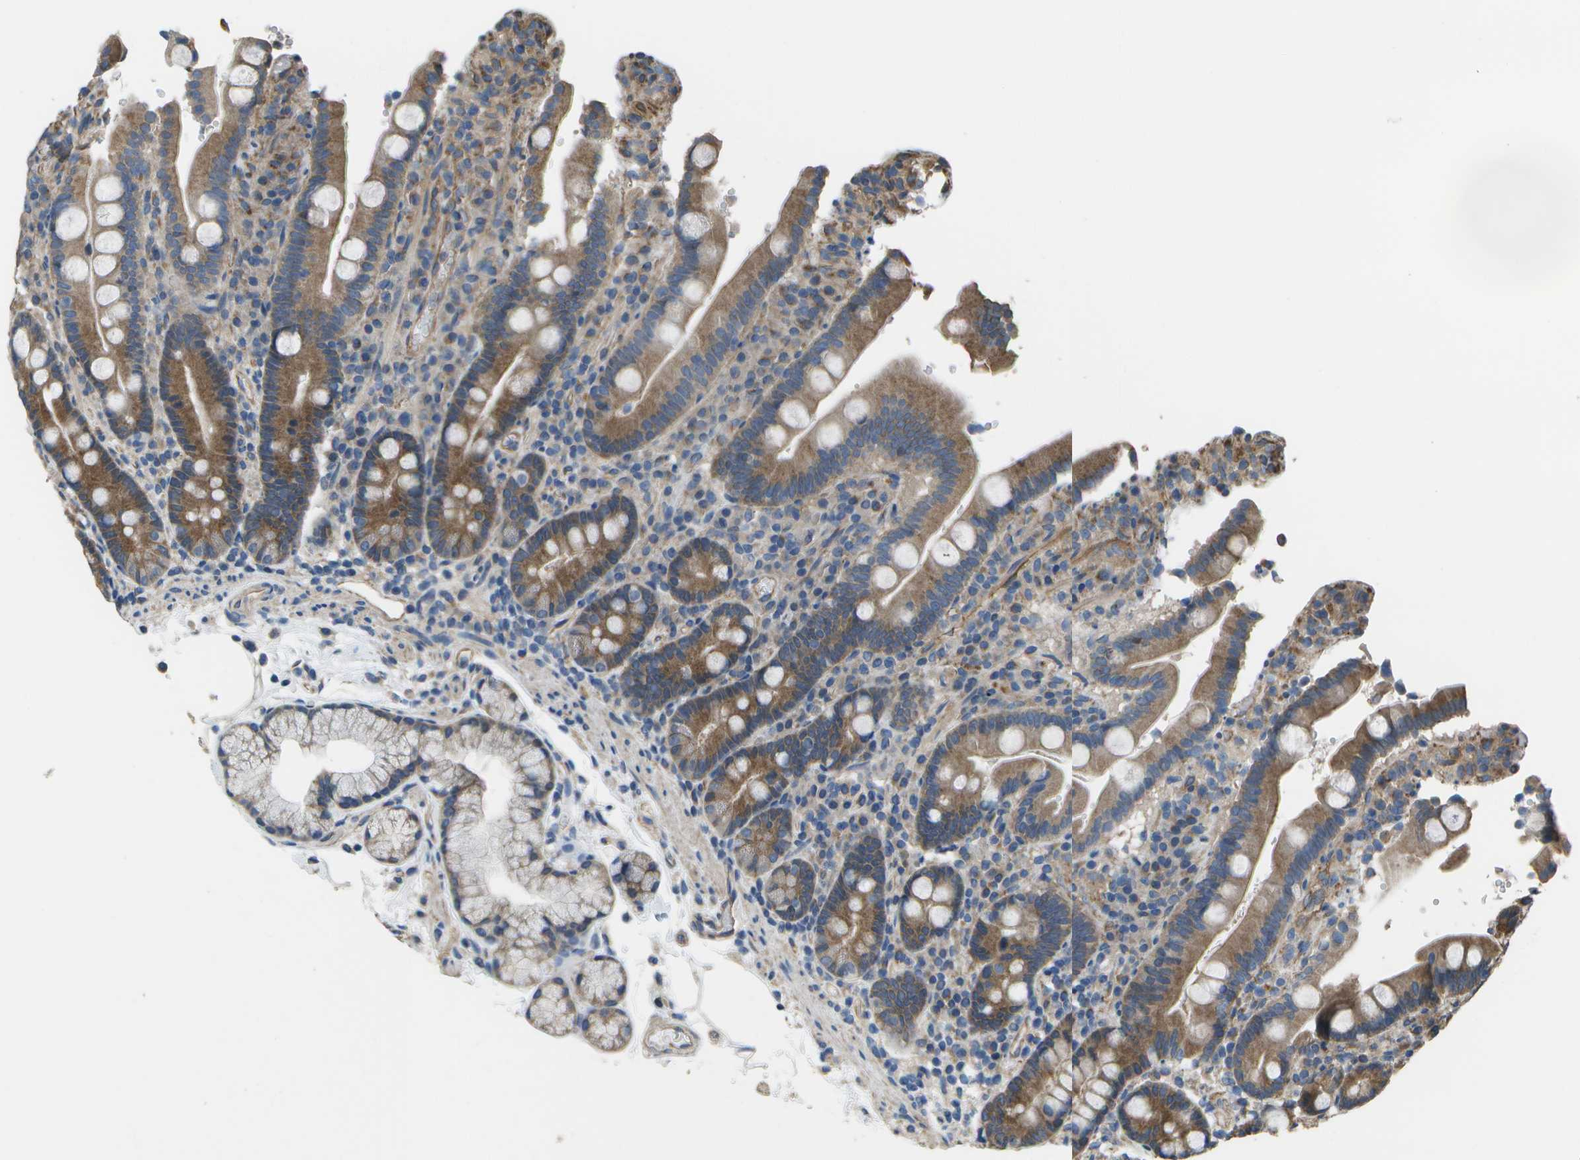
{"staining": {"intensity": "moderate", "quantity": ">75%", "location": "cytoplasmic/membranous"}, "tissue": "duodenum", "cell_type": "Glandular cells", "image_type": "normal", "snomed": [{"axis": "morphology", "description": "Normal tissue, NOS"}, {"axis": "topography", "description": "Small intestine, NOS"}], "caption": "Glandular cells display medium levels of moderate cytoplasmic/membranous staining in about >75% of cells in benign human duodenum.", "gene": "CLNS1A", "patient": {"sex": "female", "age": 71}}